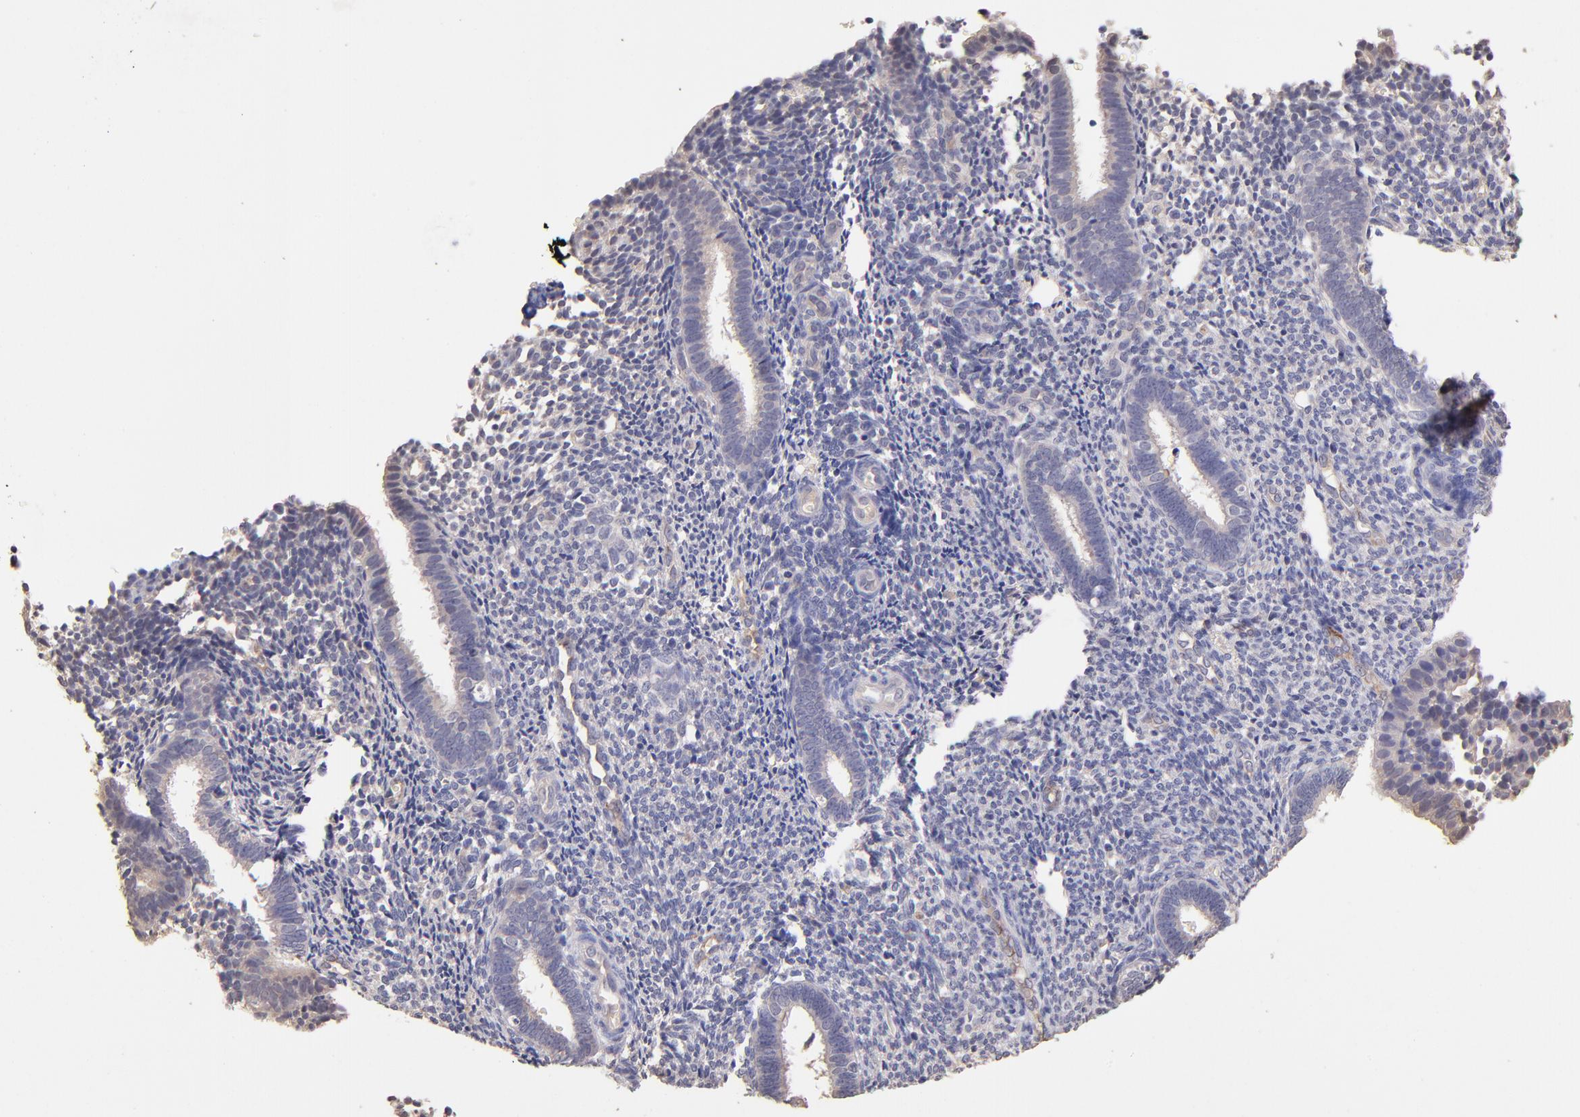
{"staining": {"intensity": "weak", "quantity": "25%-75%", "location": "cytoplasmic/membranous"}, "tissue": "endometrium", "cell_type": "Cells in endometrial stroma", "image_type": "normal", "snomed": [{"axis": "morphology", "description": "Normal tissue, NOS"}, {"axis": "topography", "description": "Endometrium"}], "caption": "Endometrium stained with IHC exhibits weak cytoplasmic/membranous expression in approximately 25%-75% of cells in endometrial stroma.", "gene": "RNASEL", "patient": {"sex": "female", "age": 27}}